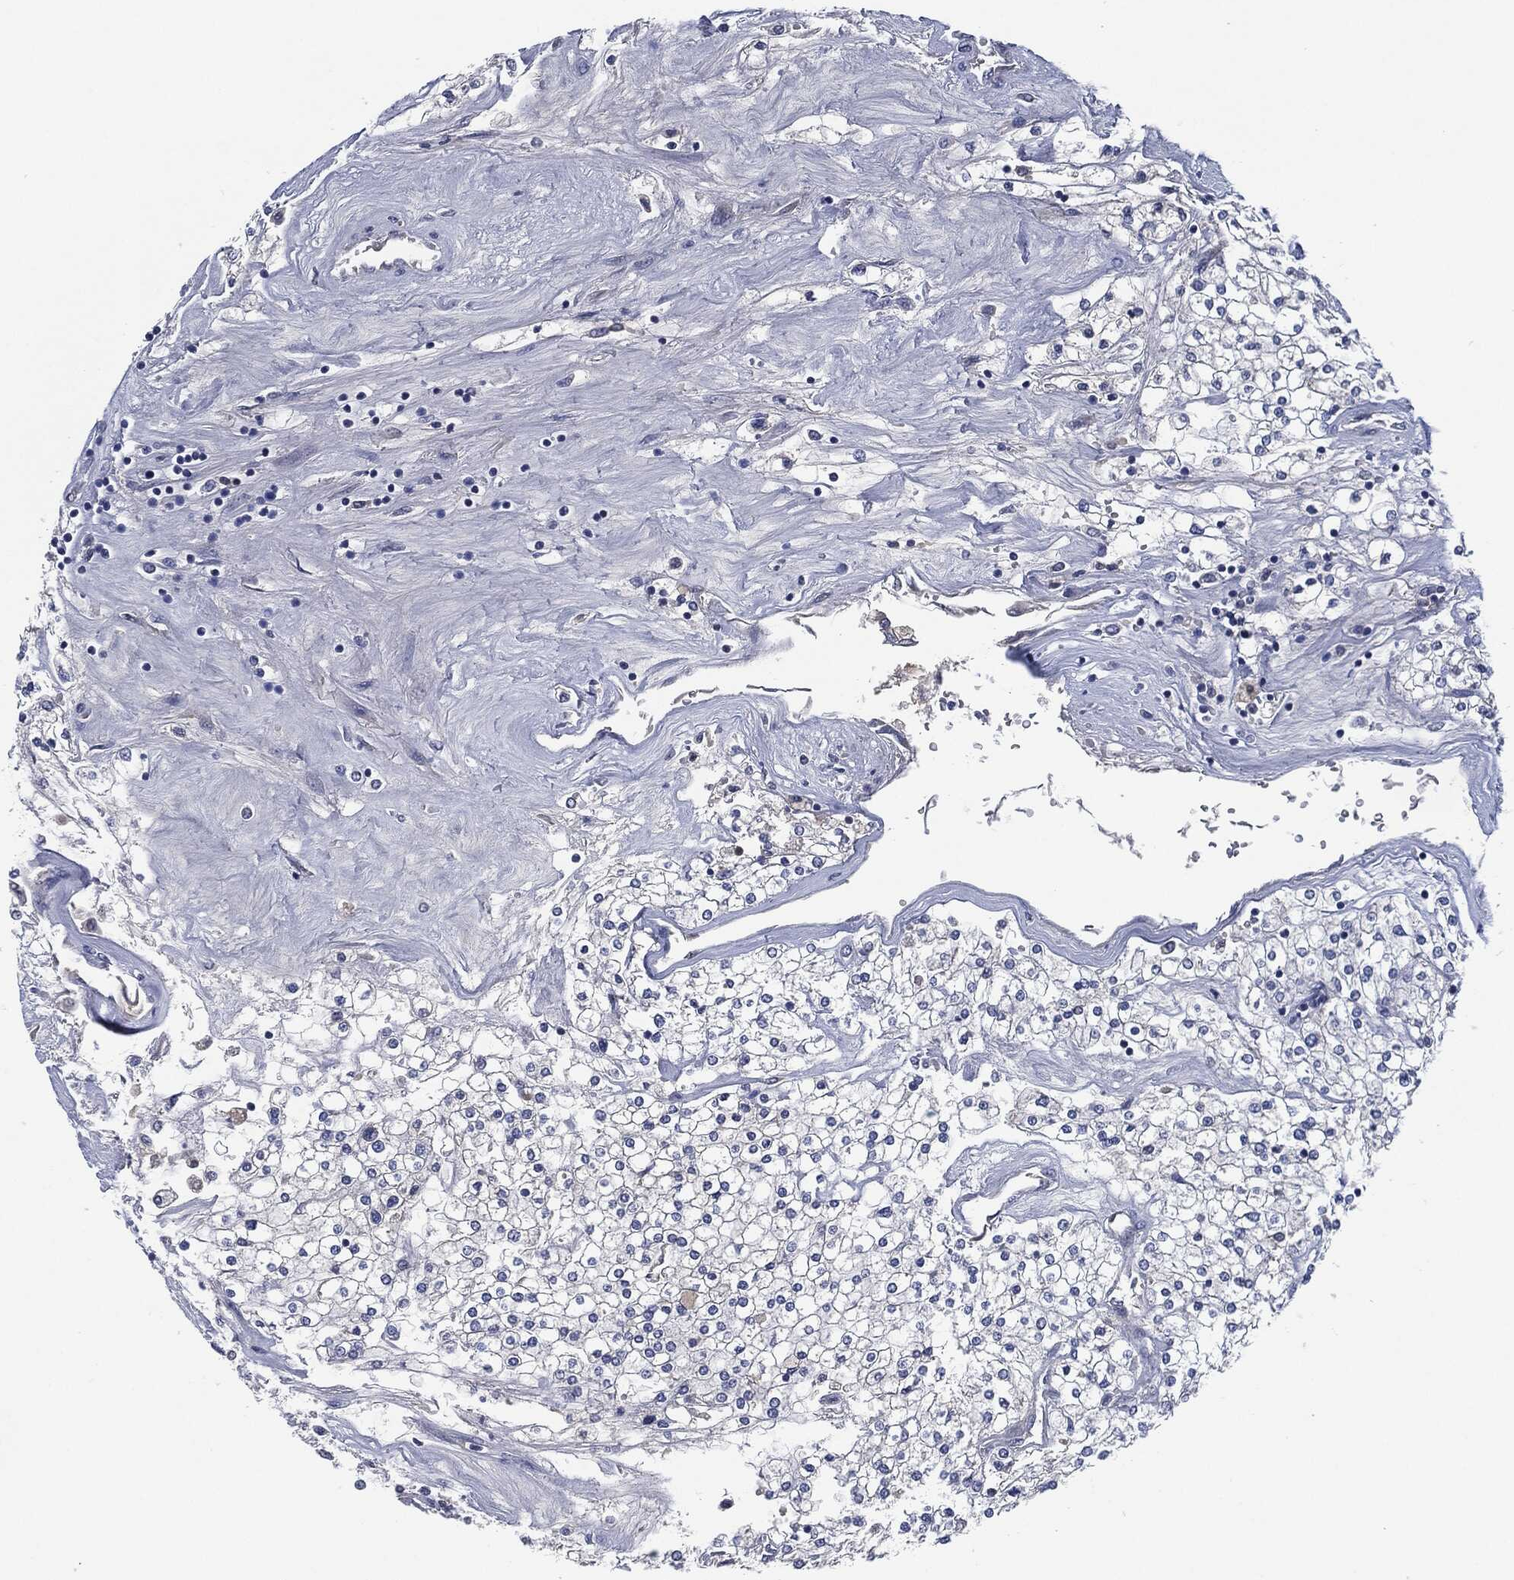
{"staining": {"intensity": "negative", "quantity": "none", "location": "none"}, "tissue": "renal cancer", "cell_type": "Tumor cells", "image_type": "cancer", "snomed": [{"axis": "morphology", "description": "Adenocarcinoma, NOS"}, {"axis": "topography", "description": "Kidney"}], "caption": "Image shows no protein staining in tumor cells of renal cancer (adenocarcinoma) tissue.", "gene": "IL2RG", "patient": {"sex": "male", "age": 80}}